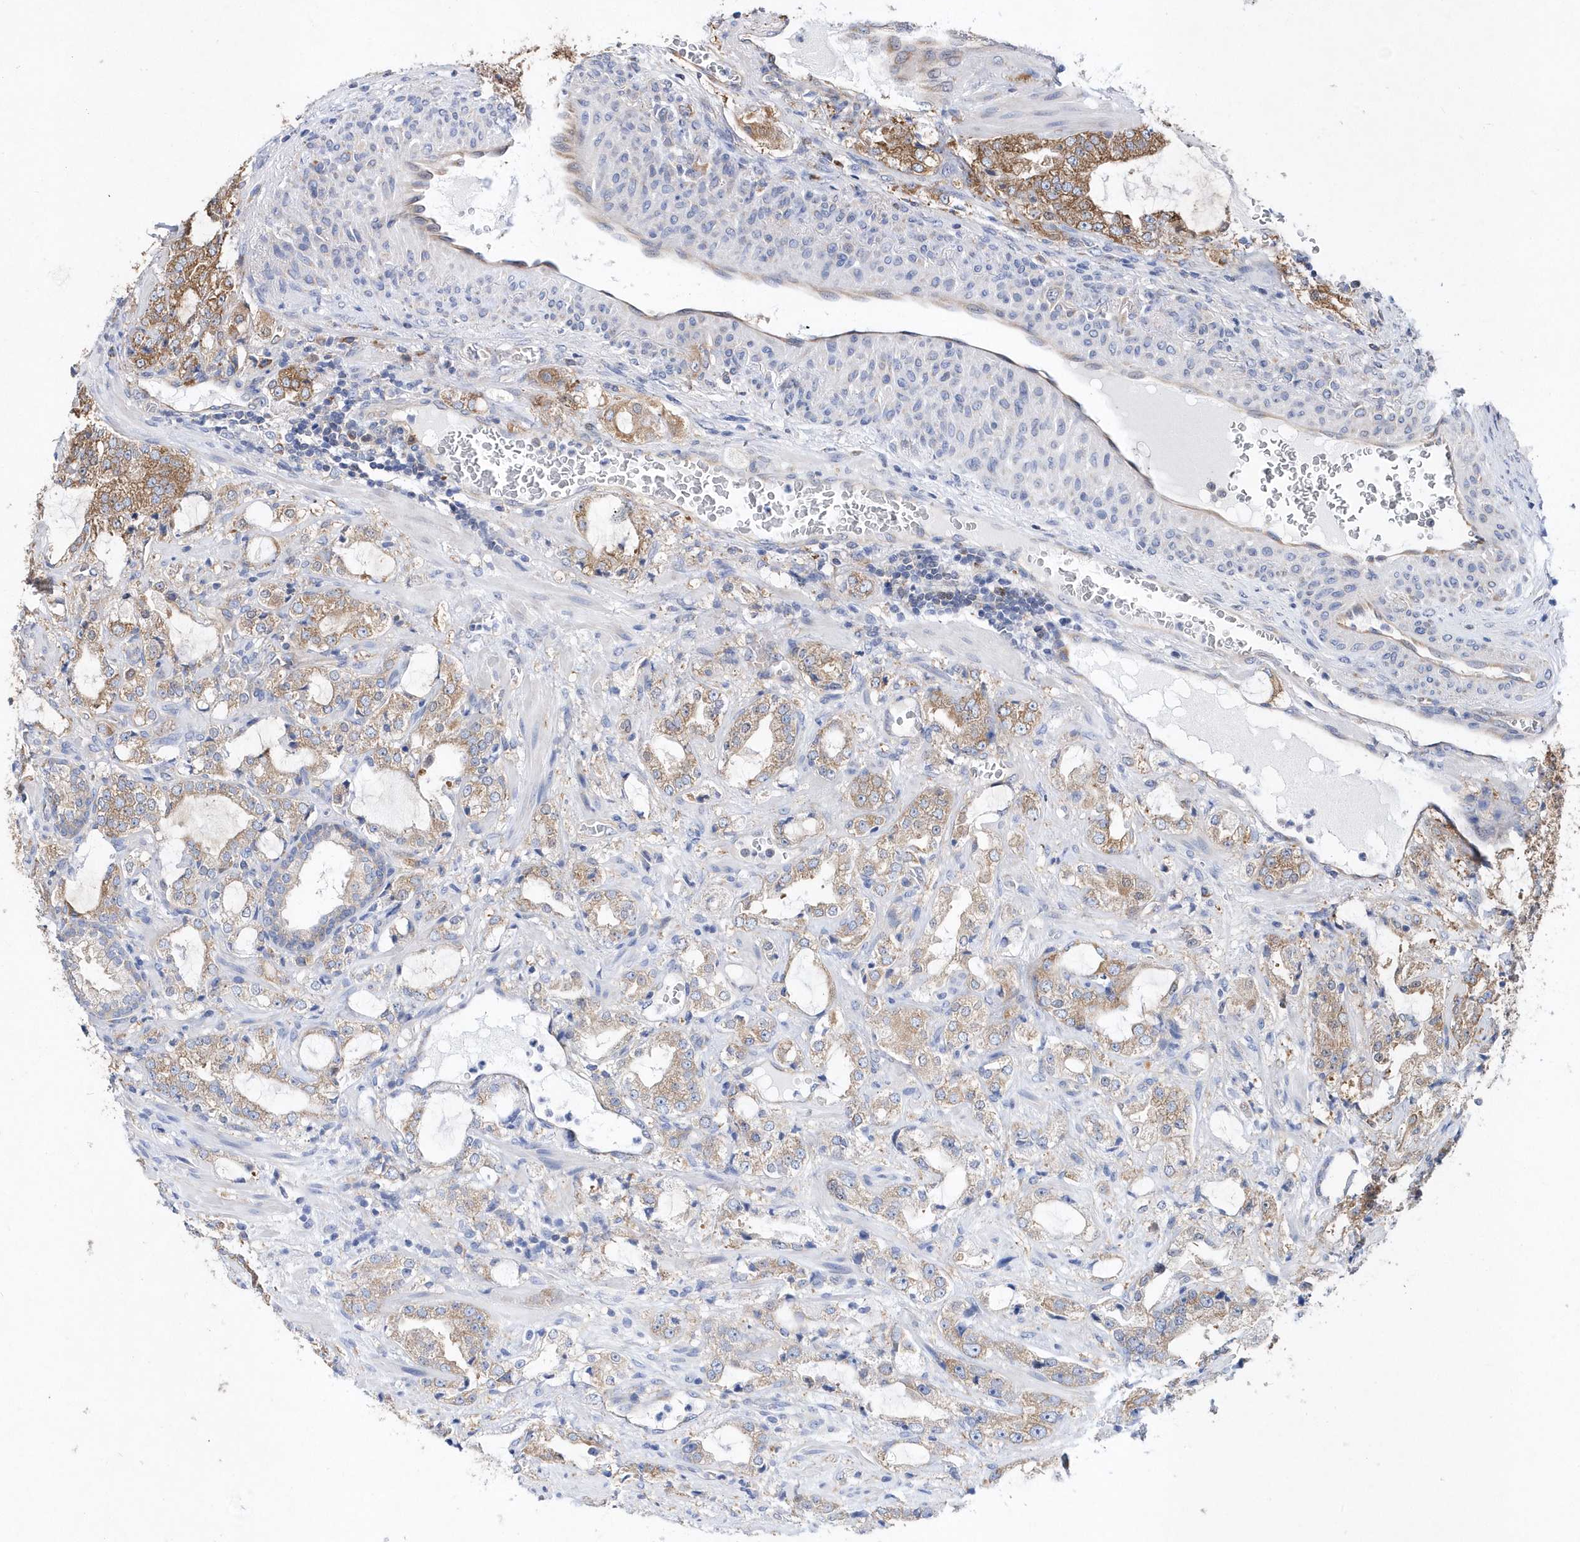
{"staining": {"intensity": "moderate", "quantity": ">75%", "location": "cytoplasmic/membranous"}, "tissue": "prostate cancer", "cell_type": "Tumor cells", "image_type": "cancer", "snomed": [{"axis": "morphology", "description": "Adenocarcinoma, High grade"}, {"axis": "topography", "description": "Prostate"}], "caption": "The micrograph reveals staining of prostate adenocarcinoma (high-grade), revealing moderate cytoplasmic/membranous protein staining (brown color) within tumor cells.", "gene": "JKAMP", "patient": {"sex": "male", "age": 64}}